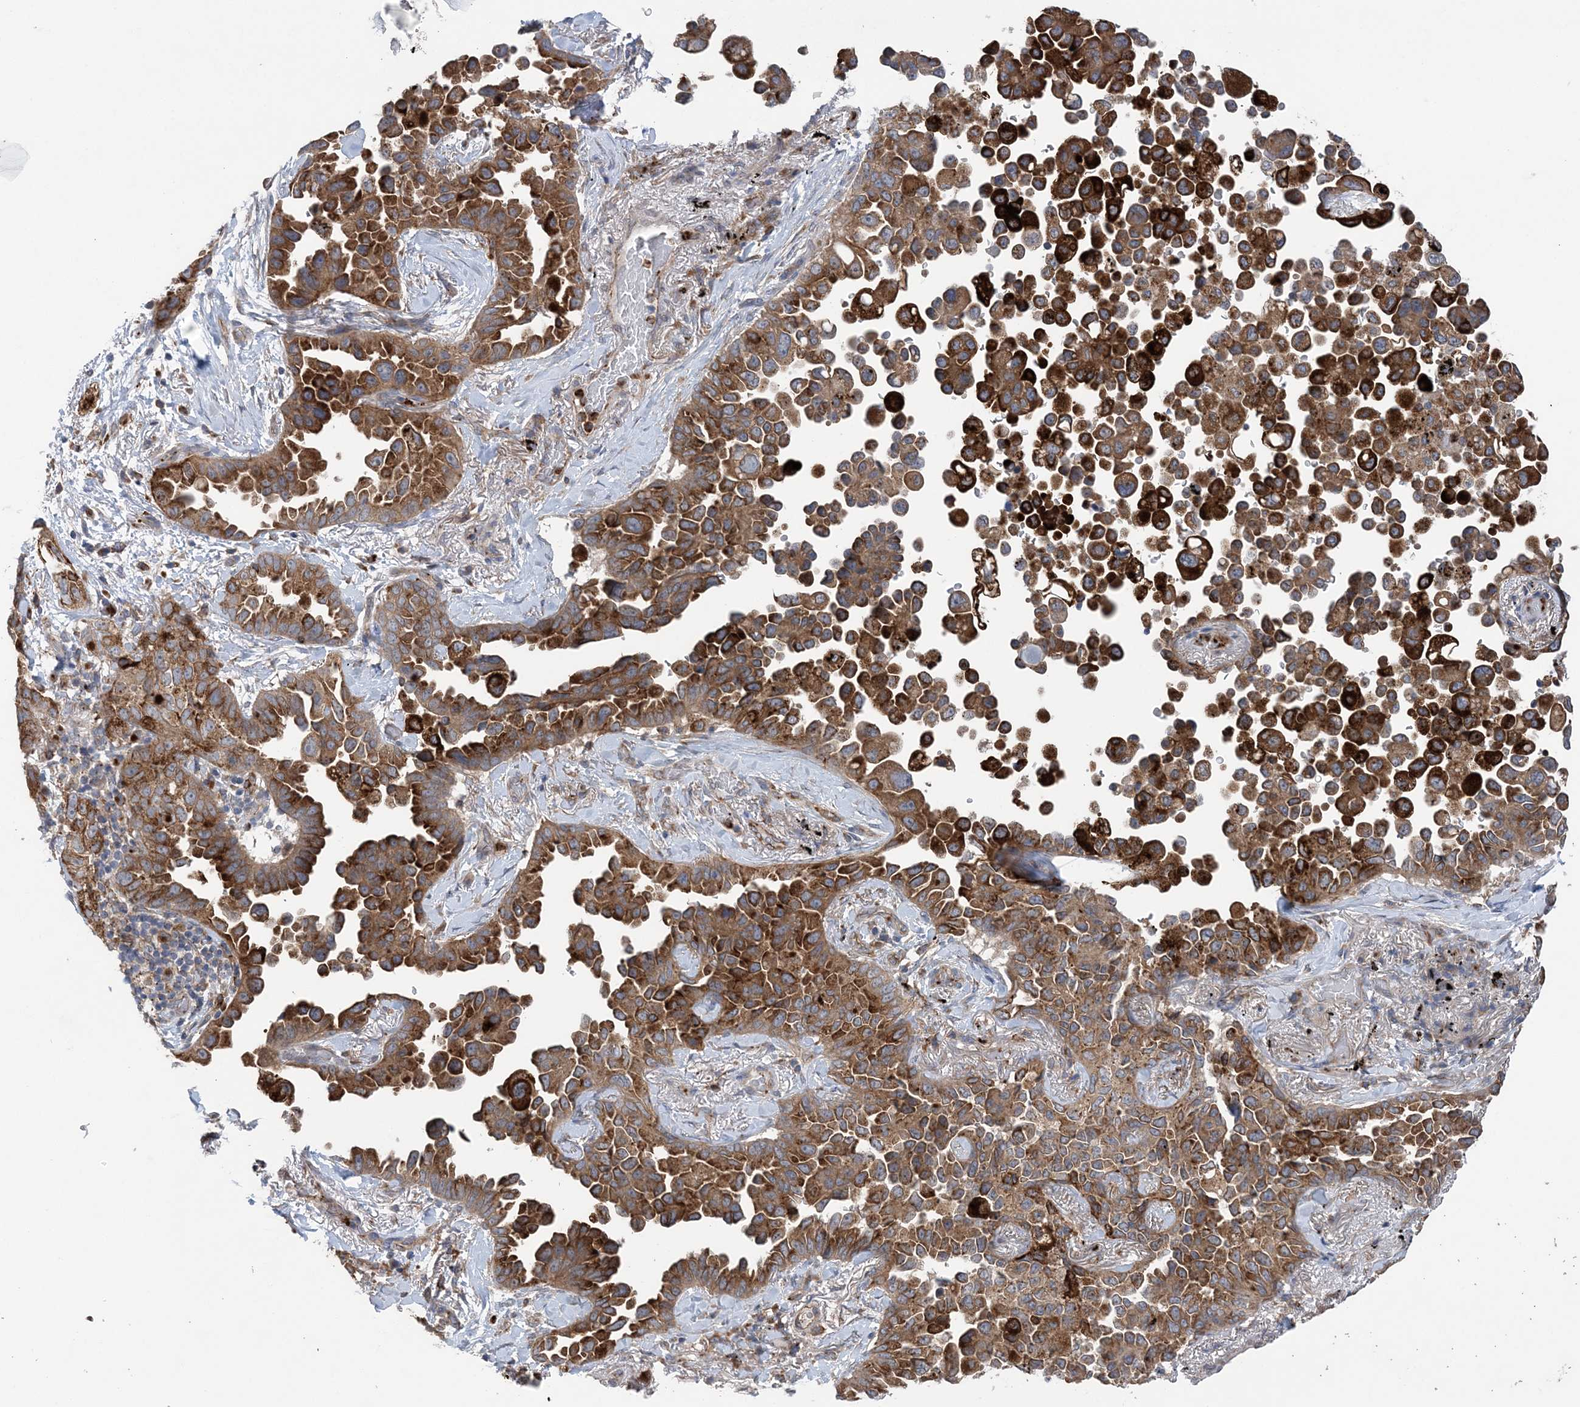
{"staining": {"intensity": "strong", "quantity": ">75%", "location": "cytoplasmic/membranous"}, "tissue": "lung cancer", "cell_type": "Tumor cells", "image_type": "cancer", "snomed": [{"axis": "morphology", "description": "Adenocarcinoma, NOS"}, {"axis": "topography", "description": "Lung"}], "caption": "Protein staining displays strong cytoplasmic/membranous positivity in approximately >75% of tumor cells in lung adenocarcinoma.", "gene": "PTTG1IP", "patient": {"sex": "female", "age": 67}}